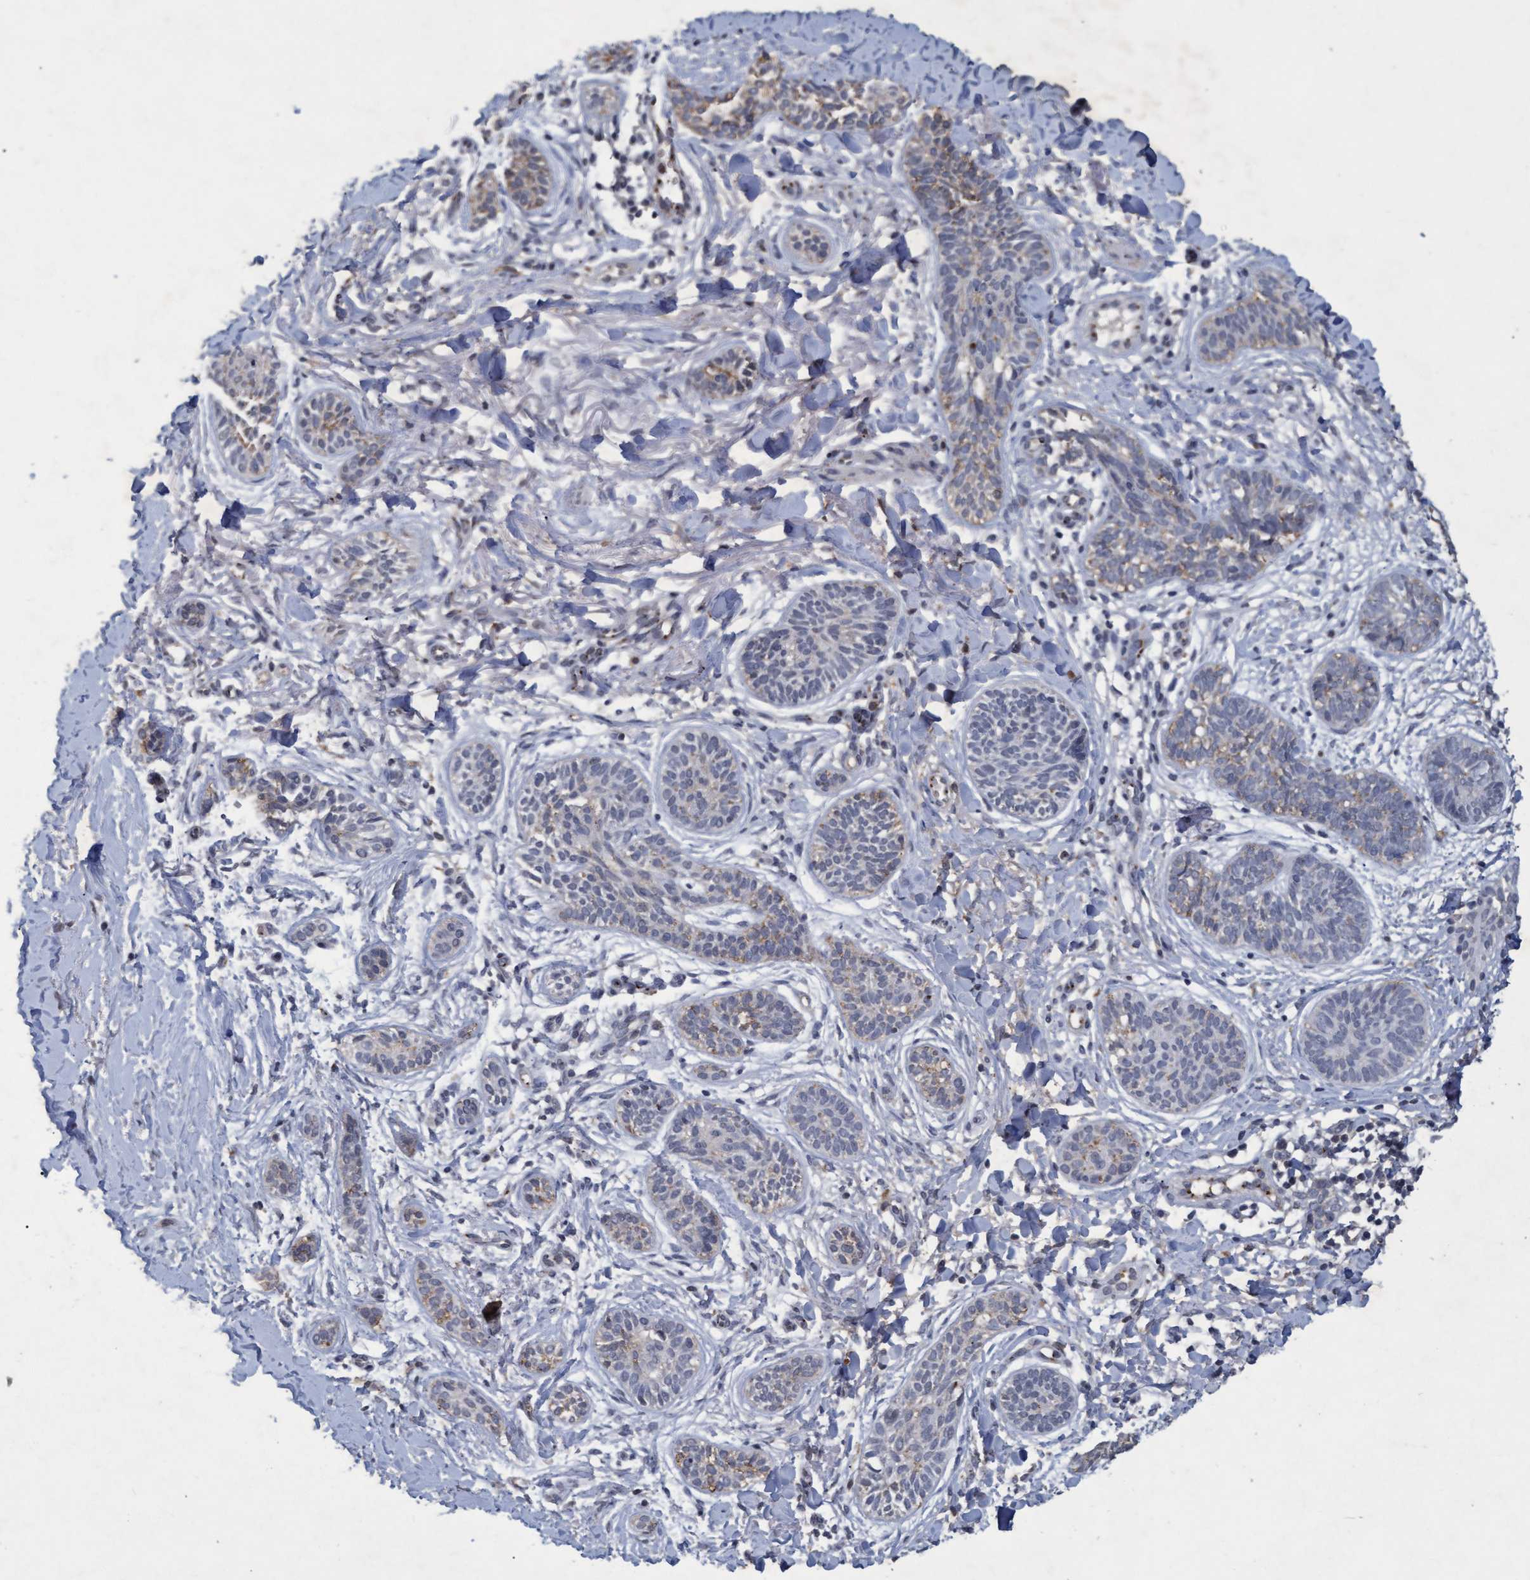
{"staining": {"intensity": "weak", "quantity": "25%-75%", "location": "cytoplasmic/membranous"}, "tissue": "skin cancer", "cell_type": "Tumor cells", "image_type": "cancer", "snomed": [{"axis": "morphology", "description": "Normal tissue, NOS"}, {"axis": "morphology", "description": "Basal cell carcinoma"}, {"axis": "topography", "description": "Skin"}], "caption": "Skin basal cell carcinoma was stained to show a protein in brown. There is low levels of weak cytoplasmic/membranous positivity in approximately 25%-75% of tumor cells. (DAB IHC with brightfield microscopy, high magnification).", "gene": "GALC", "patient": {"sex": "male", "age": 63}}